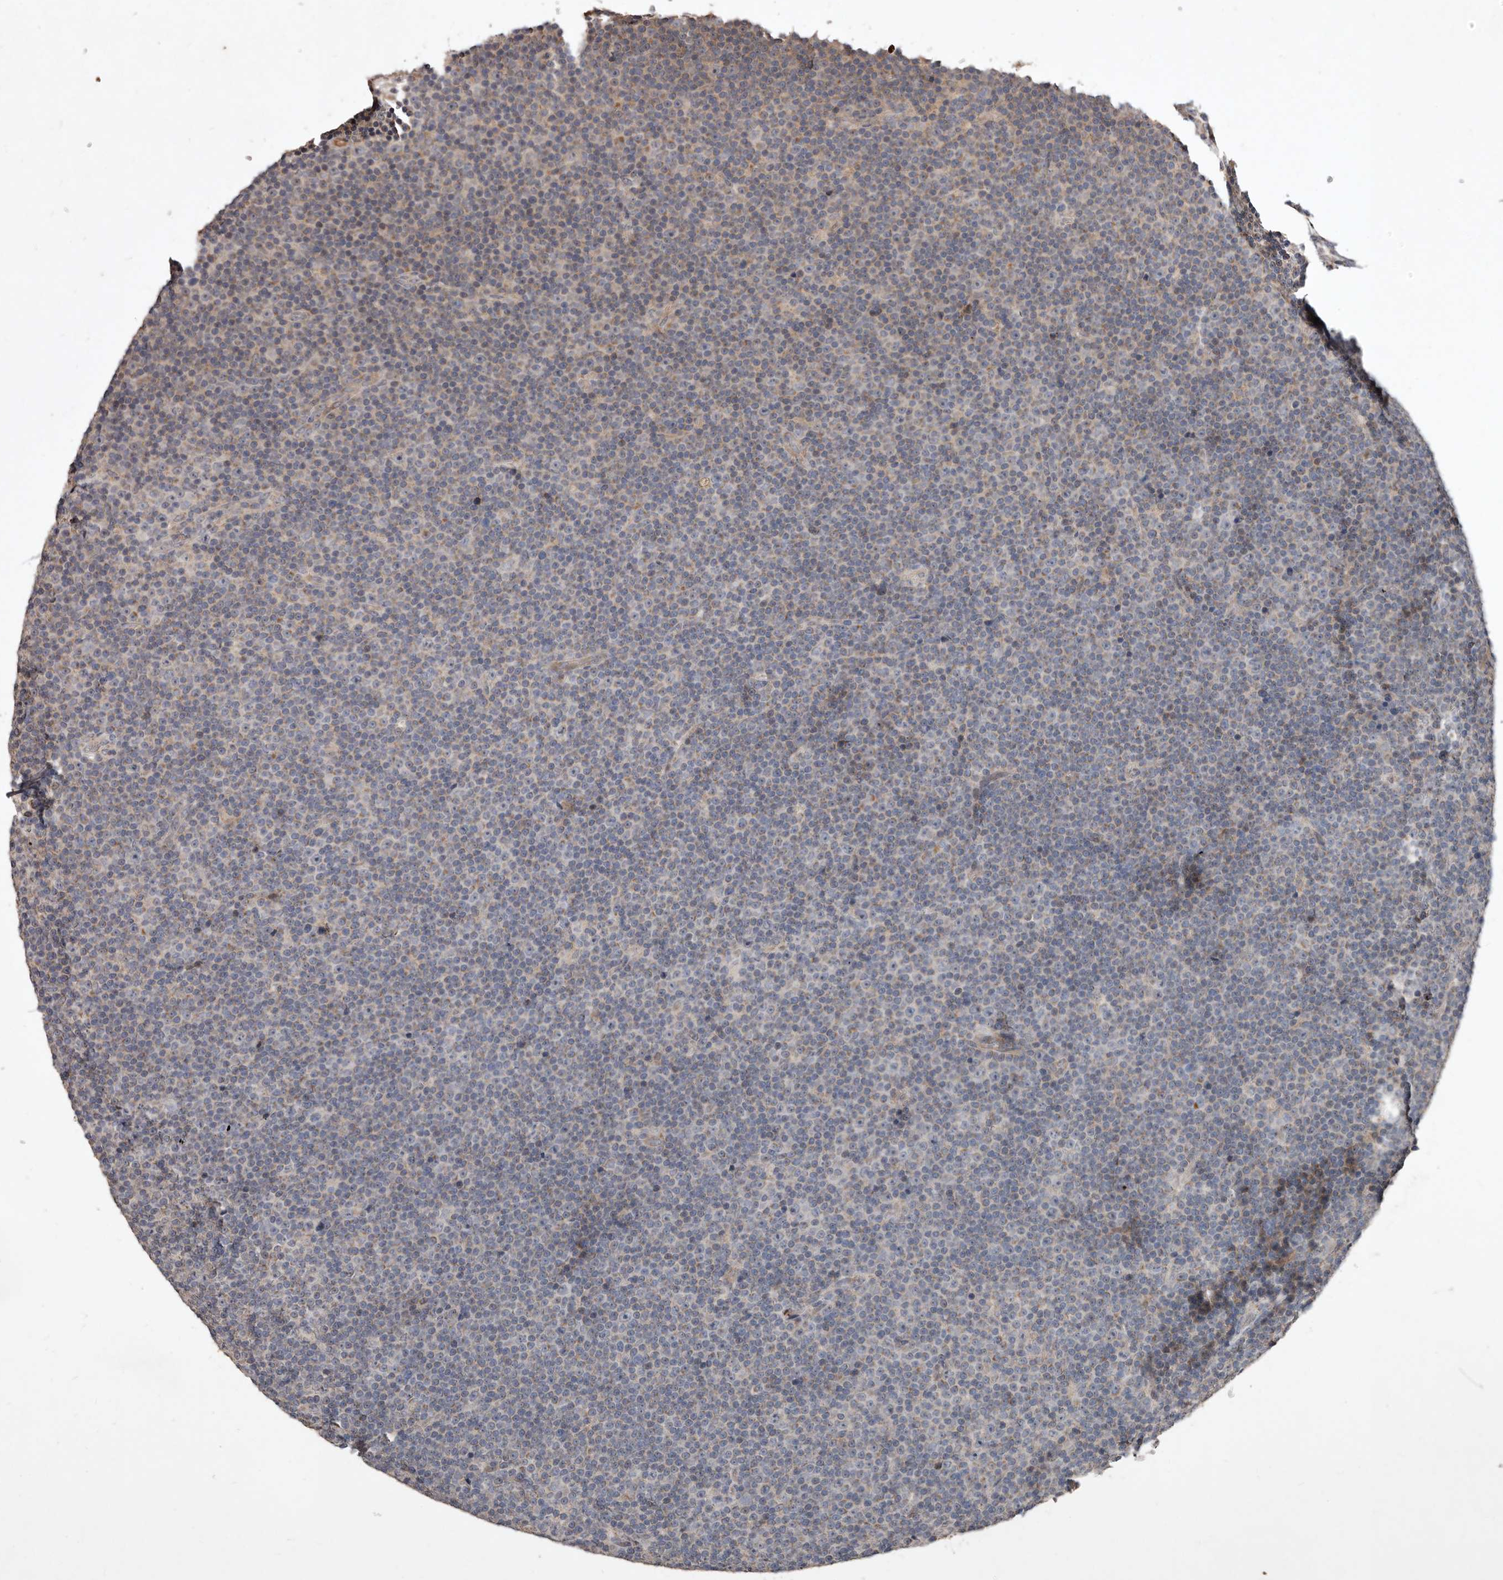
{"staining": {"intensity": "negative", "quantity": "none", "location": "none"}, "tissue": "lymphoma", "cell_type": "Tumor cells", "image_type": "cancer", "snomed": [{"axis": "morphology", "description": "Malignant lymphoma, non-Hodgkin's type, Low grade"}, {"axis": "topography", "description": "Lymph node"}], "caption": "This is an immunohistochemistry (IHC) image of lymphoma. There is no expression in tumor cells.", "gene": "FLAD1", "patient": {"sex": "female", "age": 67}}